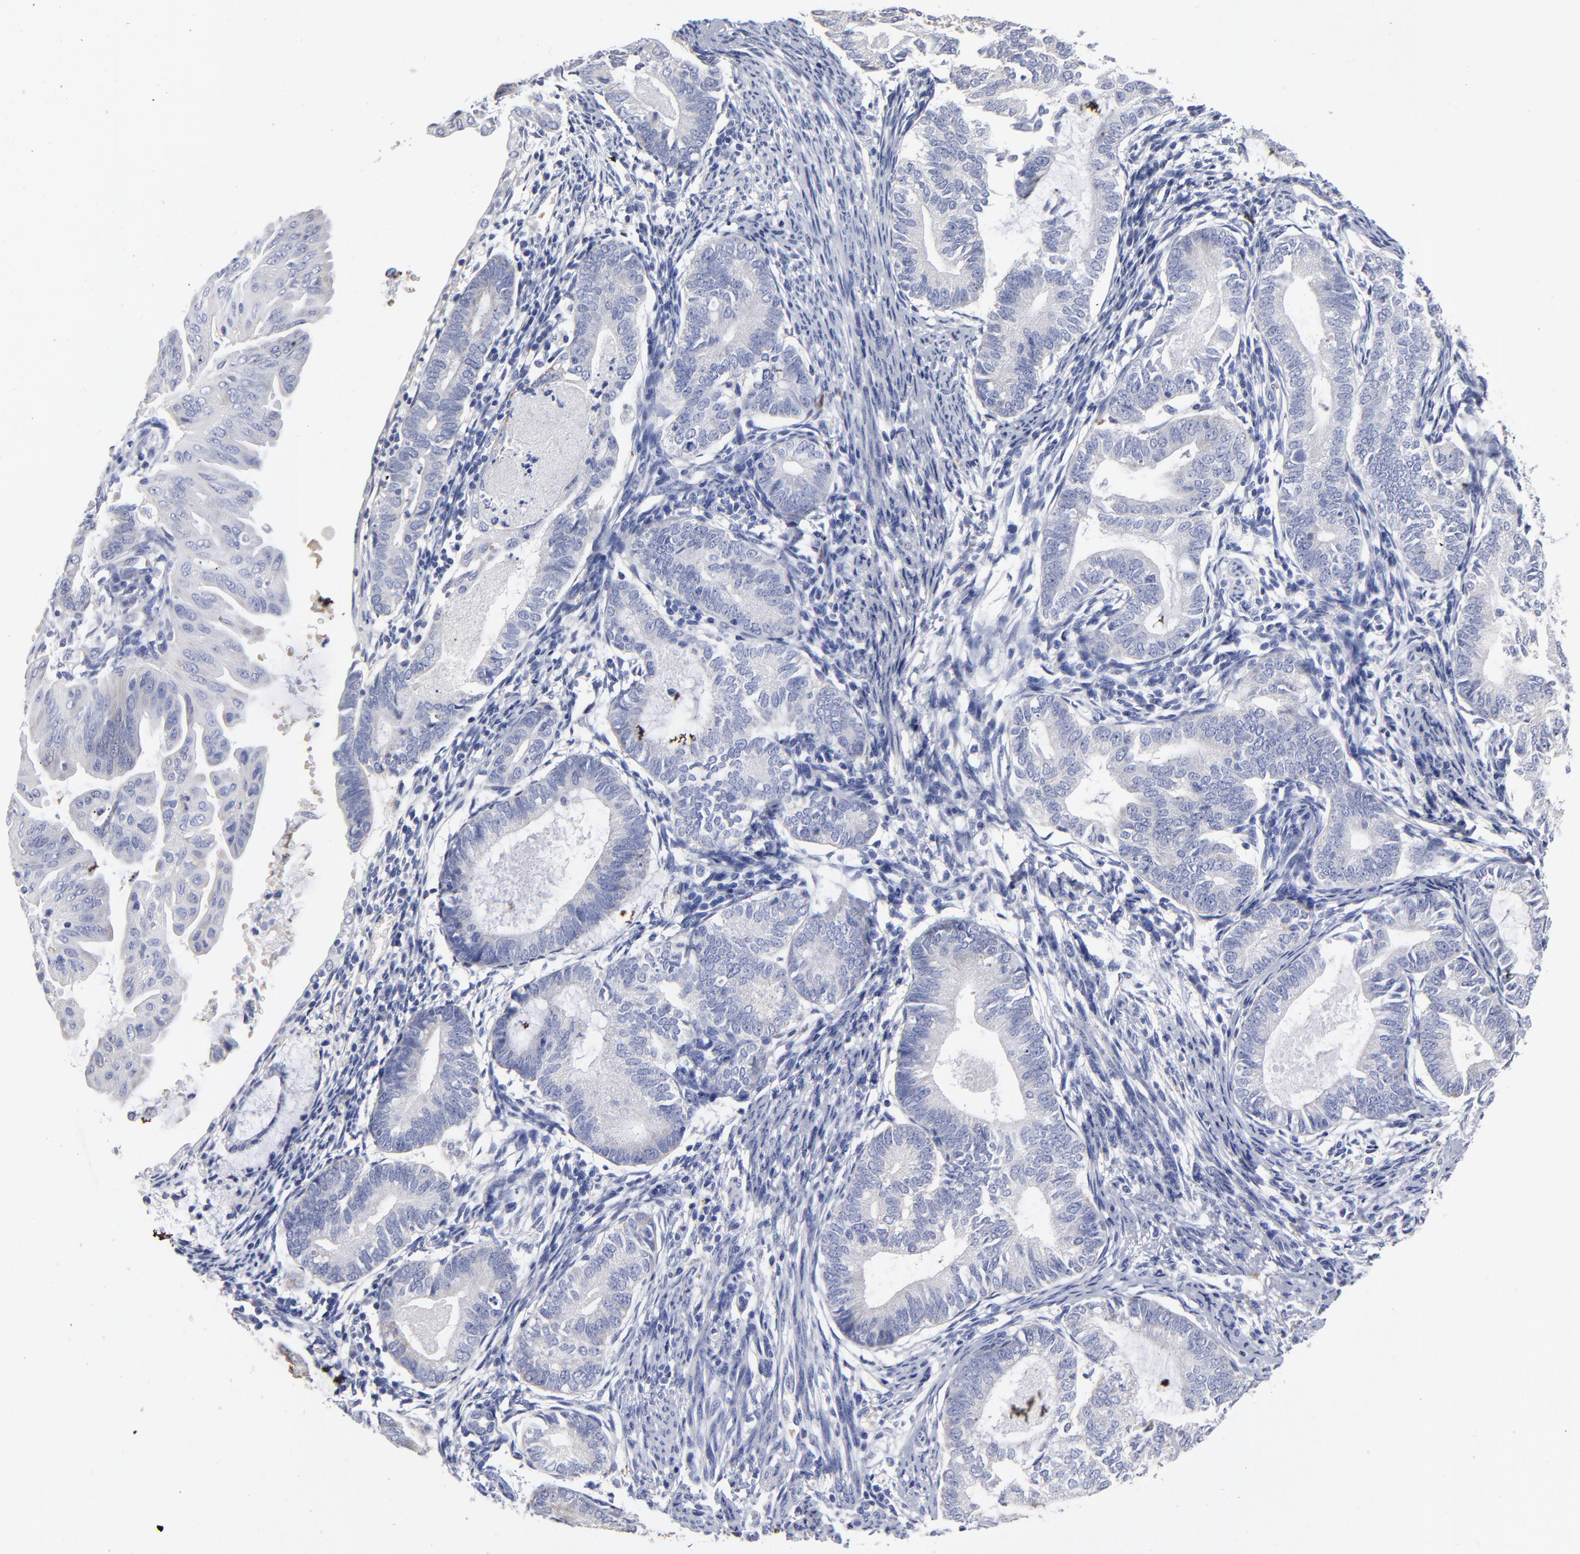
{"staining": {"intensity": "negative", "quantity": "none", "location": "none"}, "tissue": "endometrial cancer", "cell_type": "Tumor cells", "image_type": "cancer", "snomed": [{"axis": "morphology", "description": "Adenocarcinoma, NOS"}, {"axis": "topography", "description": "Endometrium"}], "caption": "Immunohistochemistry image of neoplastic tissue: endometrial cancer stained with DAB (3,3'-diaminobenzidine) demonstrates no significant protein staining in tumor cells.", "gene": "PTP4A1", "patient": {"sex": "female", "age": 63}}